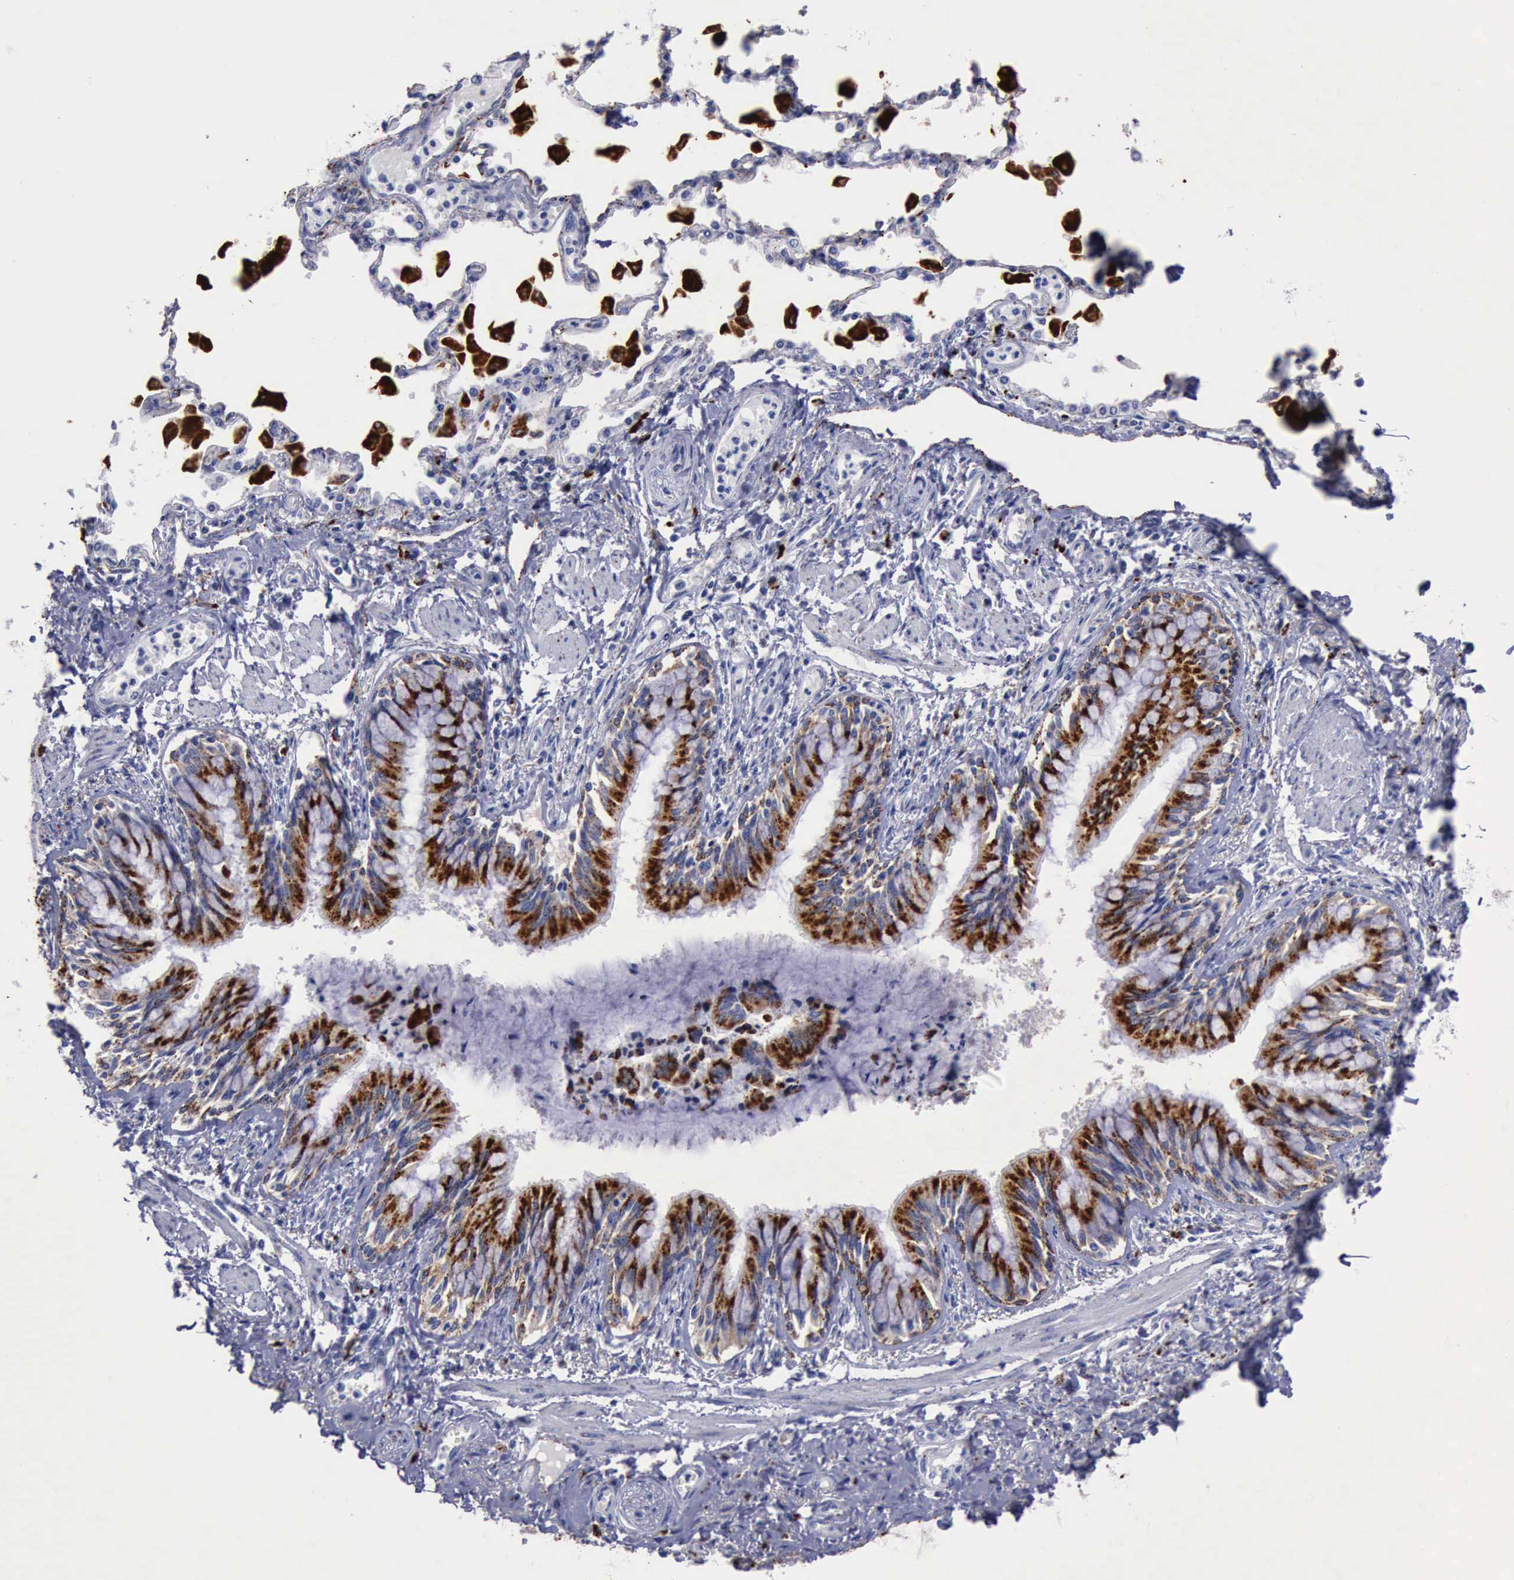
{"staining": {"intensity": "moderate", "quantity": ">75%", "location": "cytoplasmic/membranous"}, "tissue": "adipose tissue", "cell_type": "Adipocytes", "image_type": "normal", "snomed": [{"axis": "morphology", "description": "Normal tissue, NOS"}, {"axis": "morphology", "description": "Adenocarcinoma, NOS"}, {"axis": "topography", "description": "Cartilage tissue"}, {"axis": "topography", "description": "Lung"}], "caption": "A medium amount of moderate cytoplasmic/membranous positivity is seen in approximately >75% of adipocytes in benign adipose tissue. The protein is stained brown, and the nuclei are stained in blue (DAB (3,3'-diaminobenzidine) IHC with brightfield microscopy, high magnification).", "gene": "CTSD", "patient": {"sex": "female", "age": 67}}